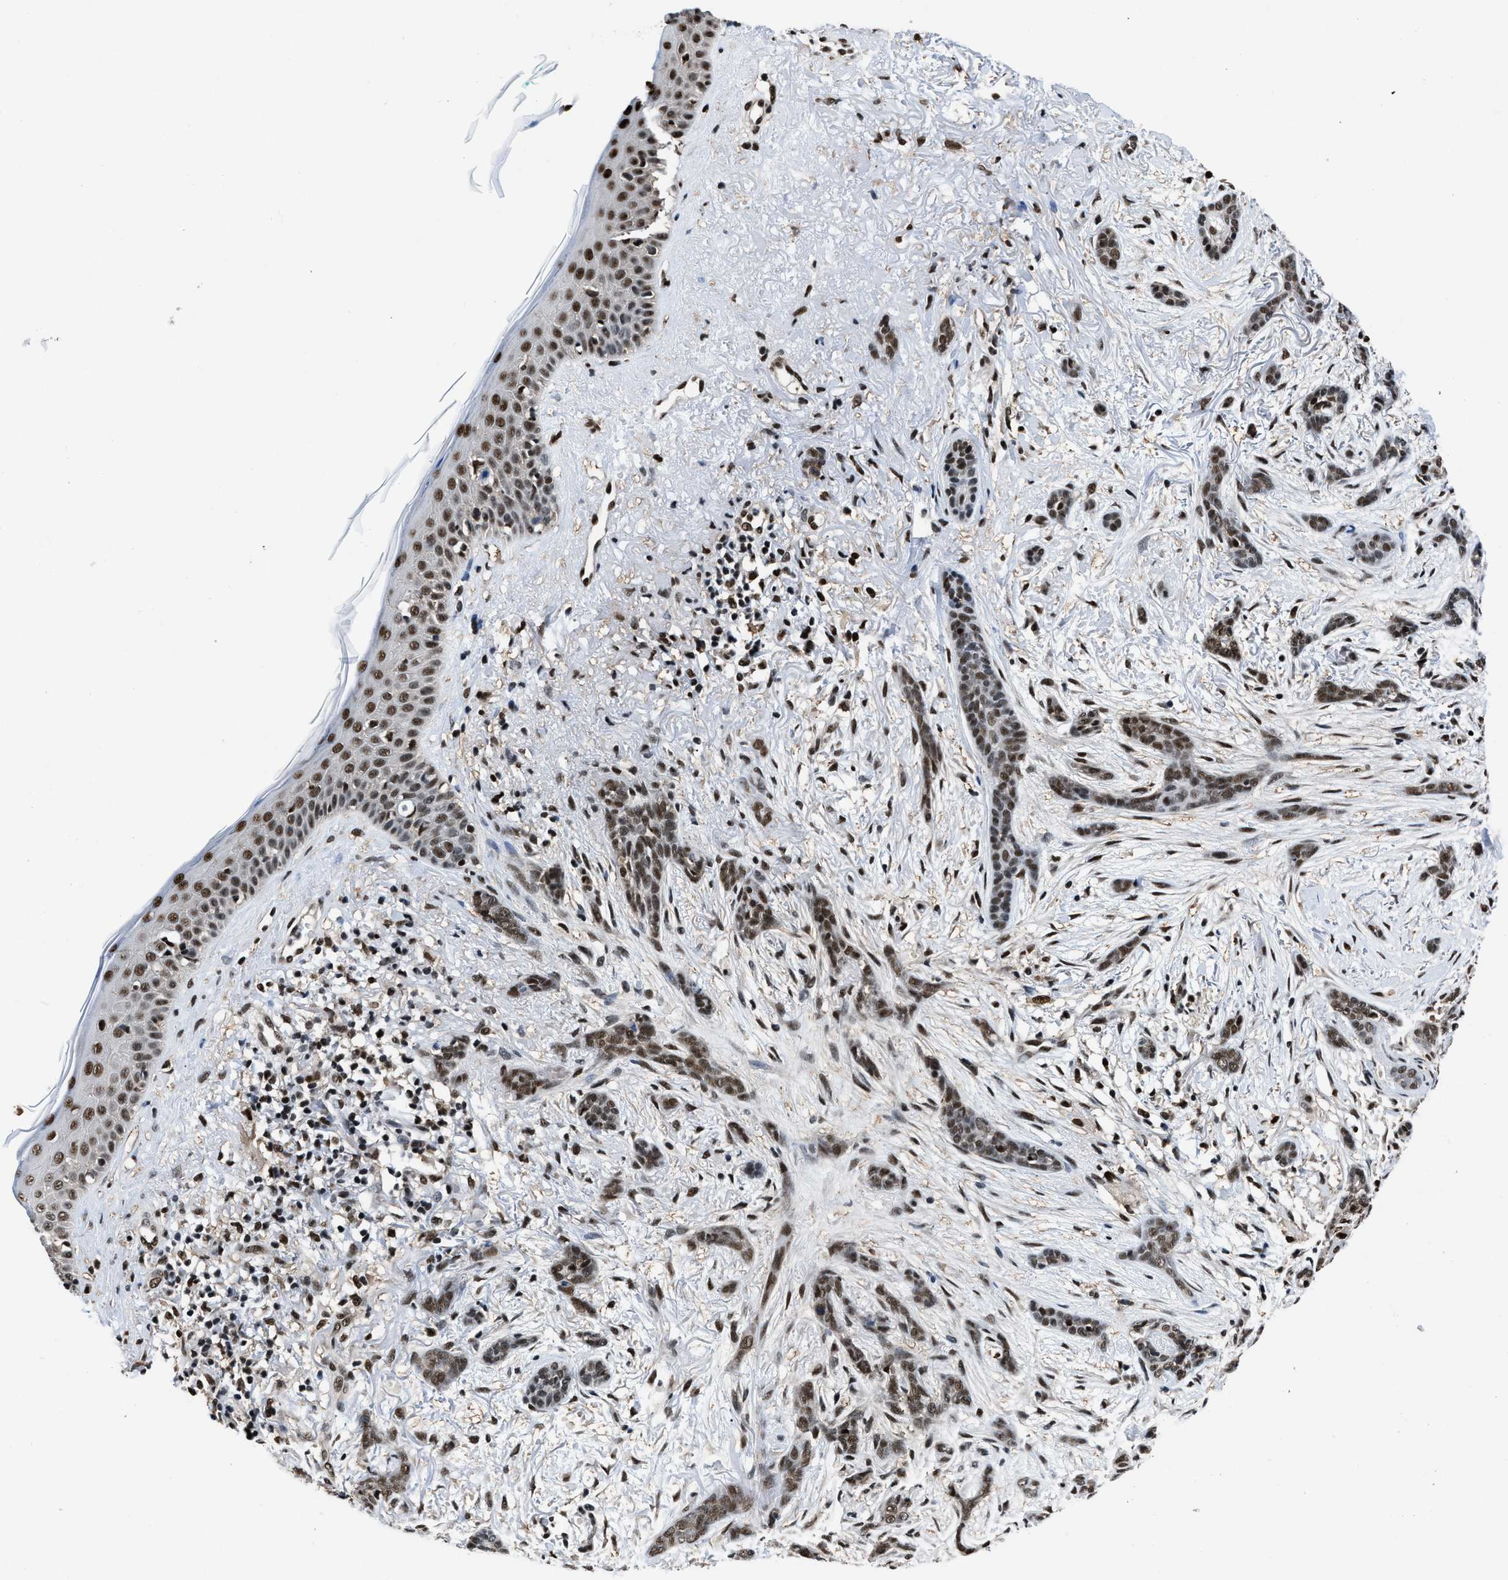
{"staining": {"intensity": "strong", "quantity": ">75%", "location": "nuclear"}, "tissue": "skin cancer", "cell_type": "Tumor cells", "image_type": "cancer", "snomed": [{"axis": "morphology", "description": "Basal cell carcinoma"}, {"axis": "morphology", "description": "Adnexal tumor, benign"}, {"axis": "topography", "description": "Skin"}], "caption": "Immunohistochemical staining of human benign adnexal tumor (skin) displays high levels of strong nuclear protein expression in approximately >75% of tumor cells. (brown staining indicates protein expression, while blue staining denotes nuclei).", "gene": "HNRNPH2", "patient": {"sex": "female", "age": 42}}